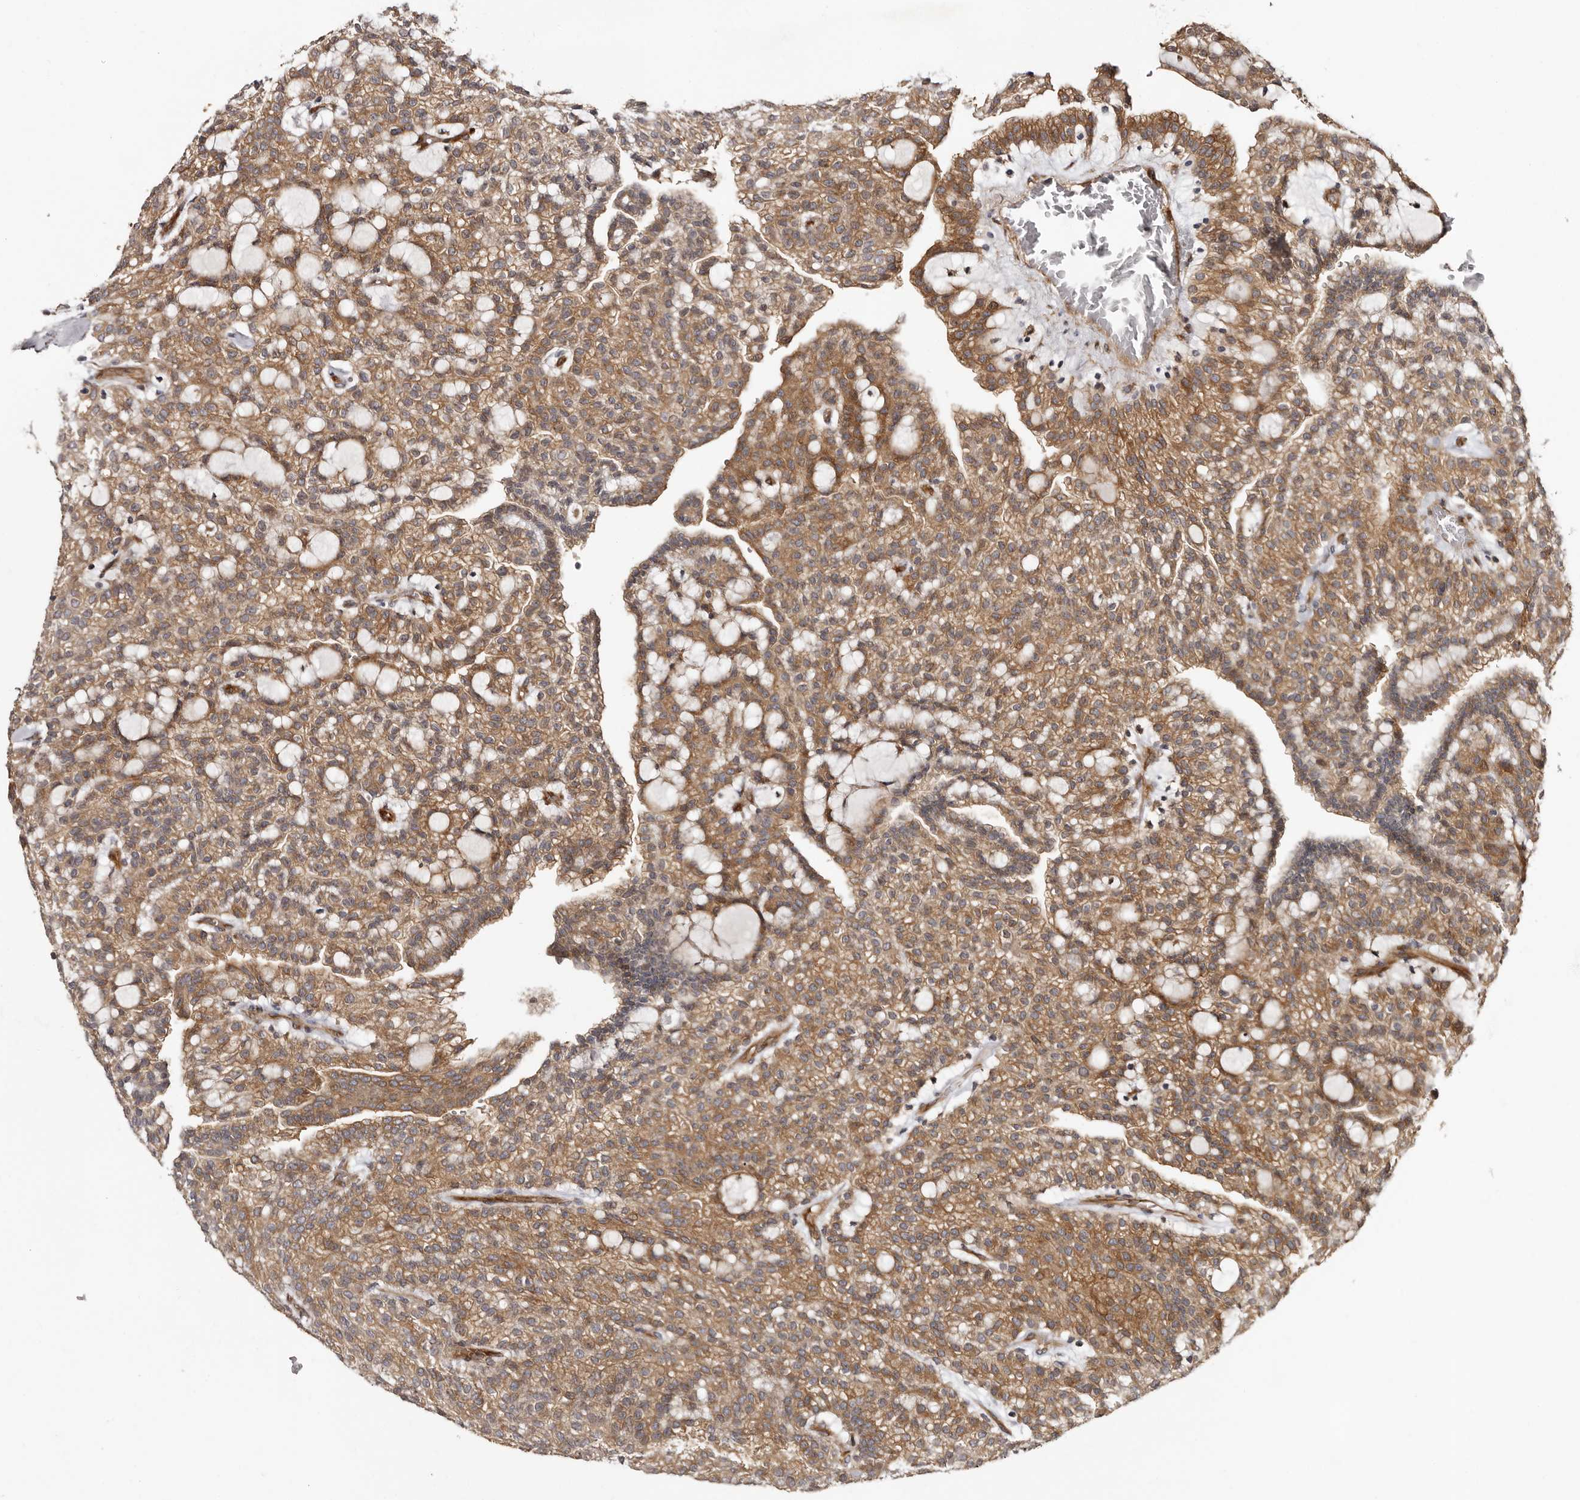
{"staining": {"intensity": "moderate", "quantity": "25%-75%", "location": "cytoplasmic/membranous"}, "tissue": "renal cancer", "cell_type": "Tumor cells", "image_type": "cancer", "snomed": [{"axis": "morphology", "description": "Adenocarcinoma, NOS"}, {"axis": "topography", "description": "Kidney"}], "caption": "Adenocarcinoma (renal) was stained to show a protein in brown. There is medium levels of moderate cytoplasmic/membranous expression in approximately 25%-75% of tumor cells. The protein of interest is stained brown, and the nuclei are stained in blue (DAB IHC with brightfield microscopy, high magnification).", "gene": "TBC1D22B", "patient": {"sex": "male", "age": 63}}